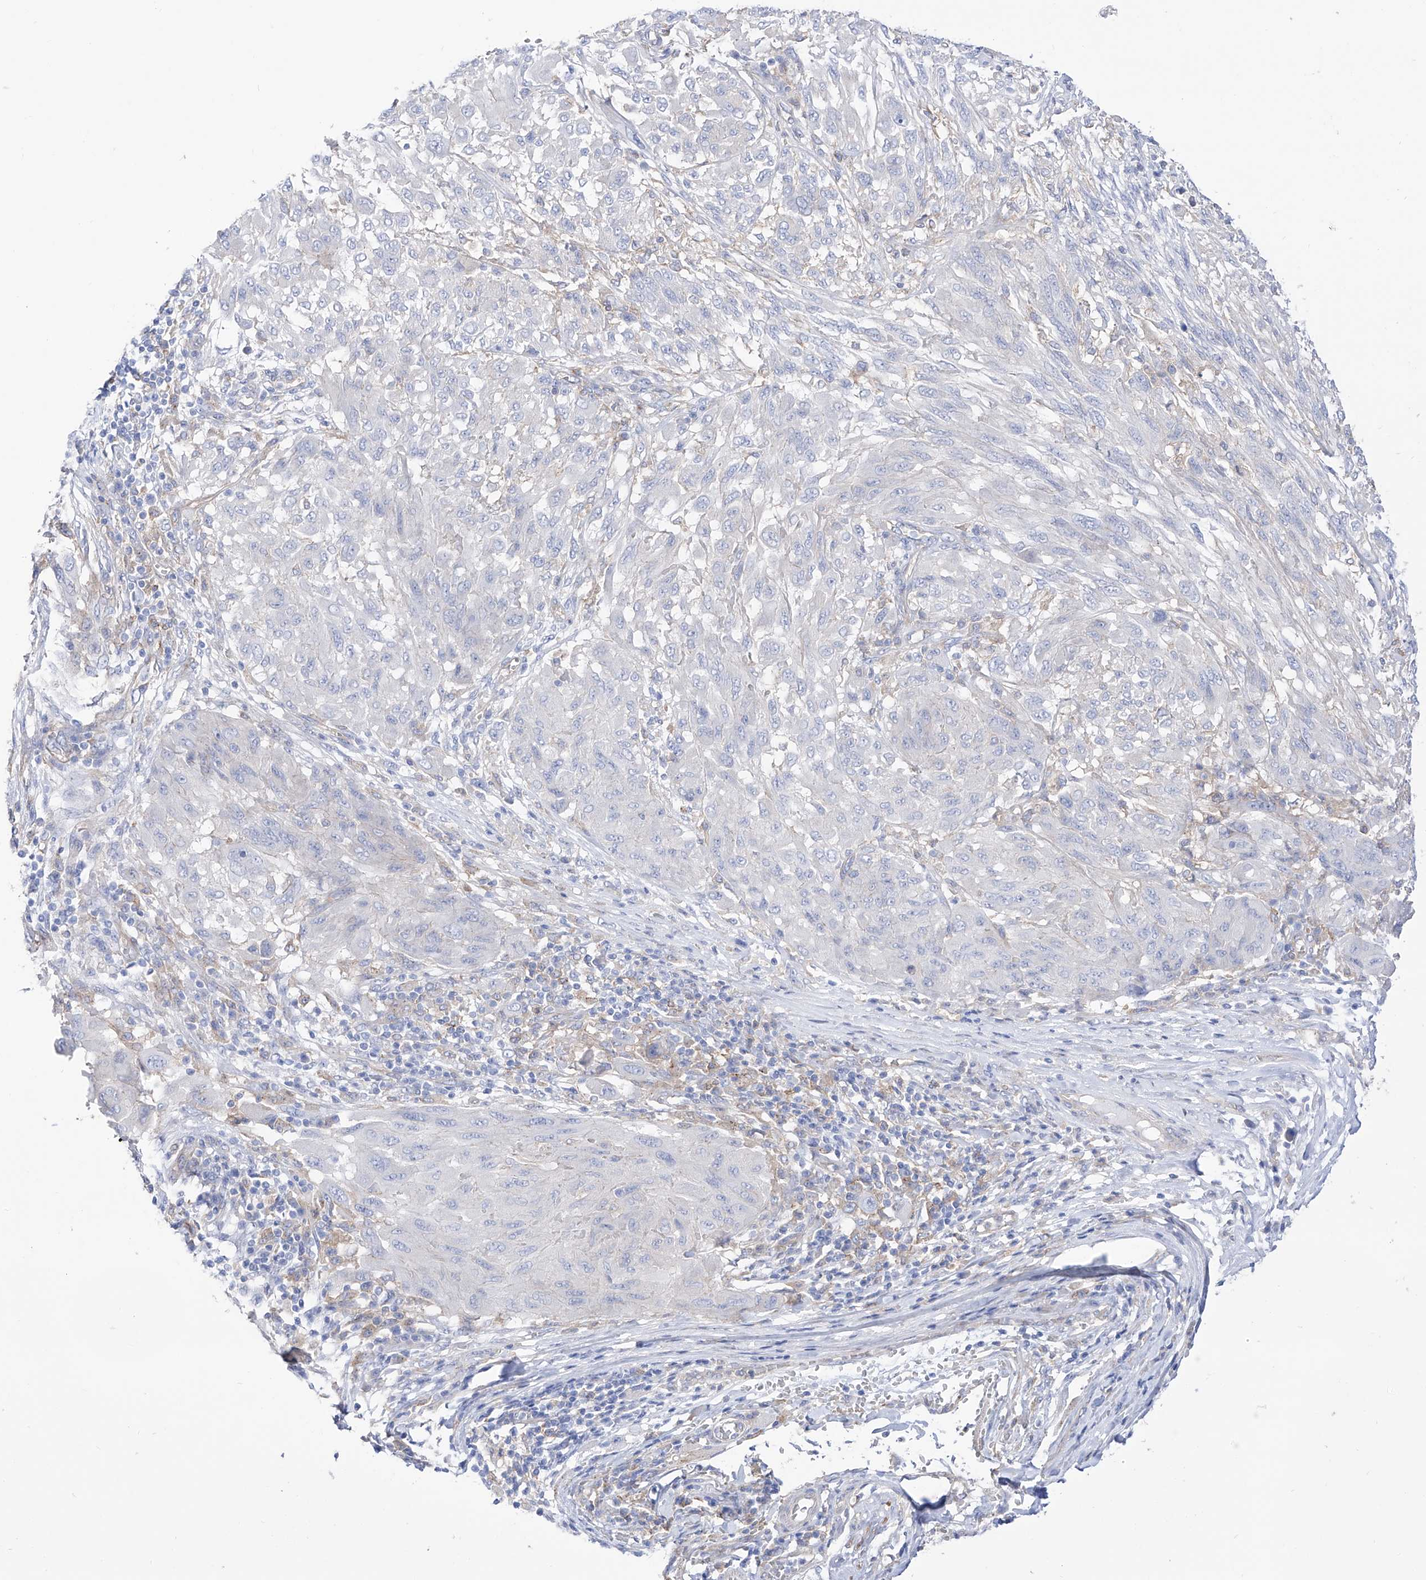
{"staining": {"intensity": "negative", "quantity": "none", "location": "none"}, "tissue": "melanoma", "cell_type": "Tumor cells", "image_type": "cancer", "snomed": [{"axis": "morphology", "description": "Malignant melanoma, NOS"}, {"axis": "topography", "description": "Skin"}], "caption": "IHC of malignant melanoma reveals no positivity in tumor cells.", "gene": "ZNF653", "patient": {"sex": "female", "age": 91}}